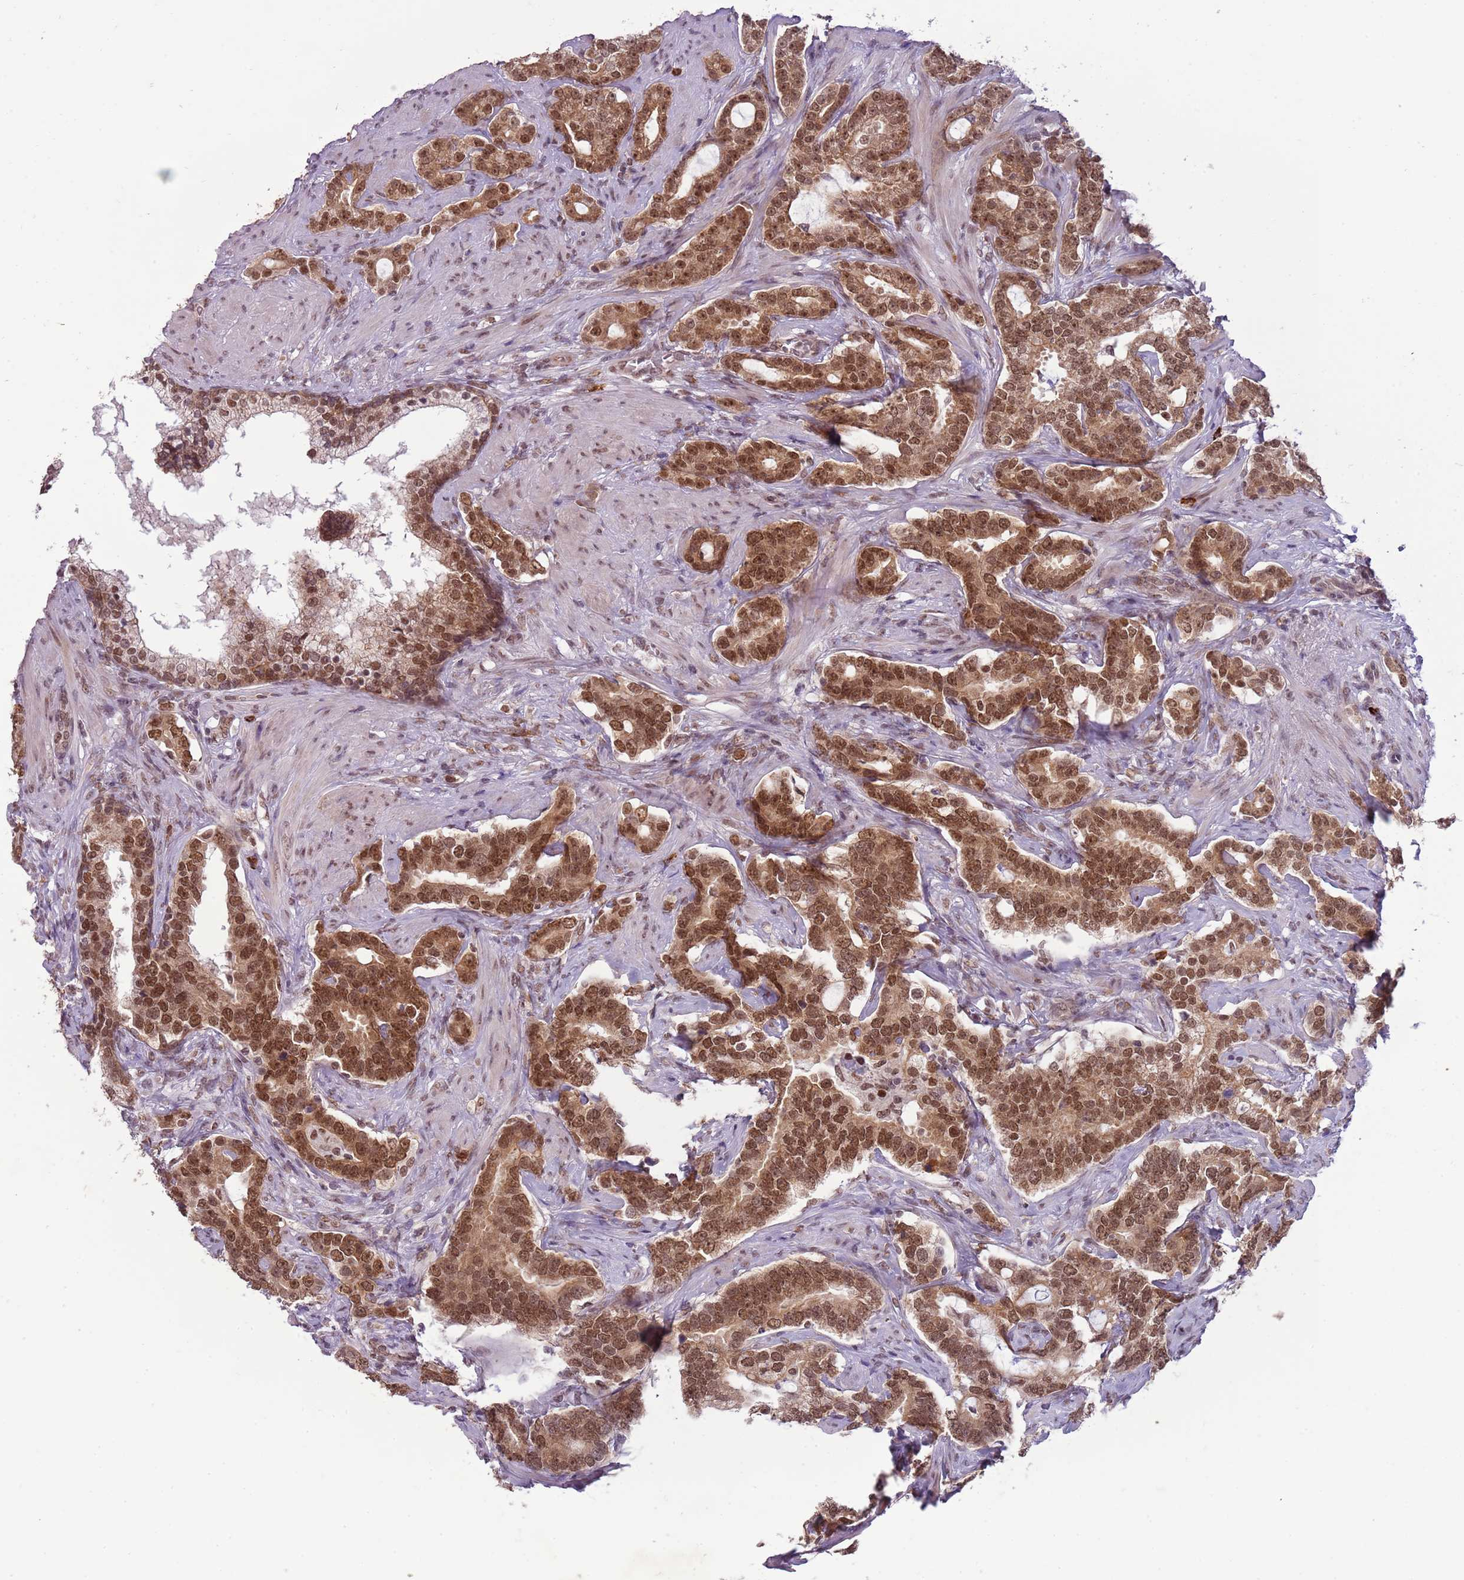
{"staining": {"intensity": "strong", "quantity": ">75%", "location": "cytoplasmic/membranous,nuclear"}, "tissue": "prostate cancer", "cell_type": "Tumor cells", "image_type": "cancer", "snomed": [{"axis": "morphology", "description": "Adenocarcinoma, High grade"}, {"axis": "topography", "description": "Prostate"}], "caption": "Protein analysis of adenocarcinoma (high-grade) (prostate) tissue exhibits strong cytoplasmic/membranous and nuclear expression in approximately >75% of tumor cells. (IHC, brightfield microscopy, high magnification).", "gene": "FAM120AOS", "patient": {"sex": "male", "age": 64}}